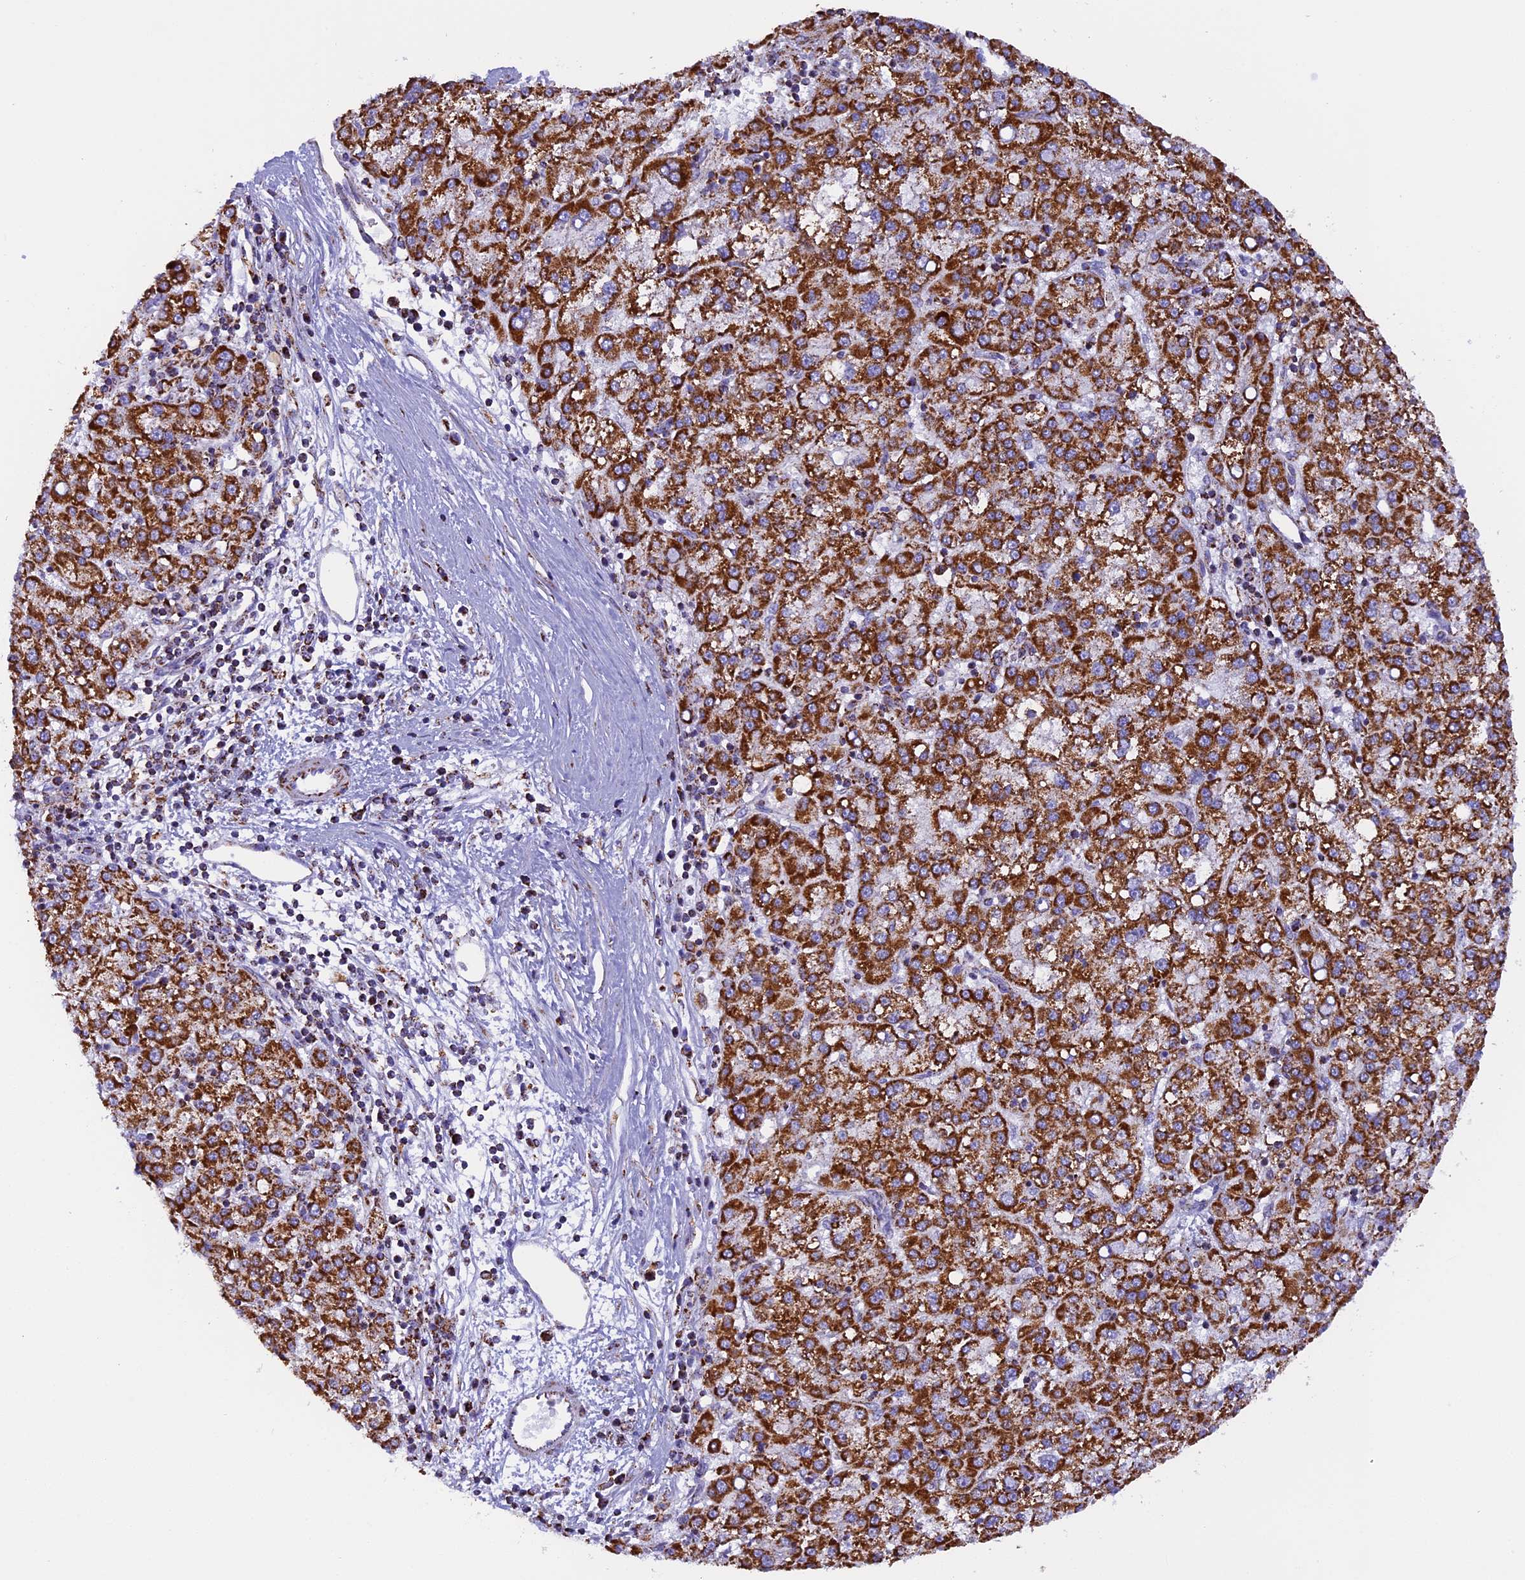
{"staining": {"intensity": "strong", "quantity": ">75%", "location": "cytoplasmic/membranous"}, "tissue": "liver cancer", "cell_type": "Tumor cells", "image_type": "cancer", "snomed": [{"axis": "morphology", "description": "Carcinoma, Hepatocellular, NOS"}, {"axis": "topography", "description": "Liver"}], "caption": "The immunohistochemical stain labels strong cytoplasmic/membranous positivity in tumor cells of liver cancer (hepatocellular carcinoma) tissue. (IHC, brightfield microscopy, high magnification).", "gene": "KCNG1", "patient": {"sex": "female", "age": 58}}